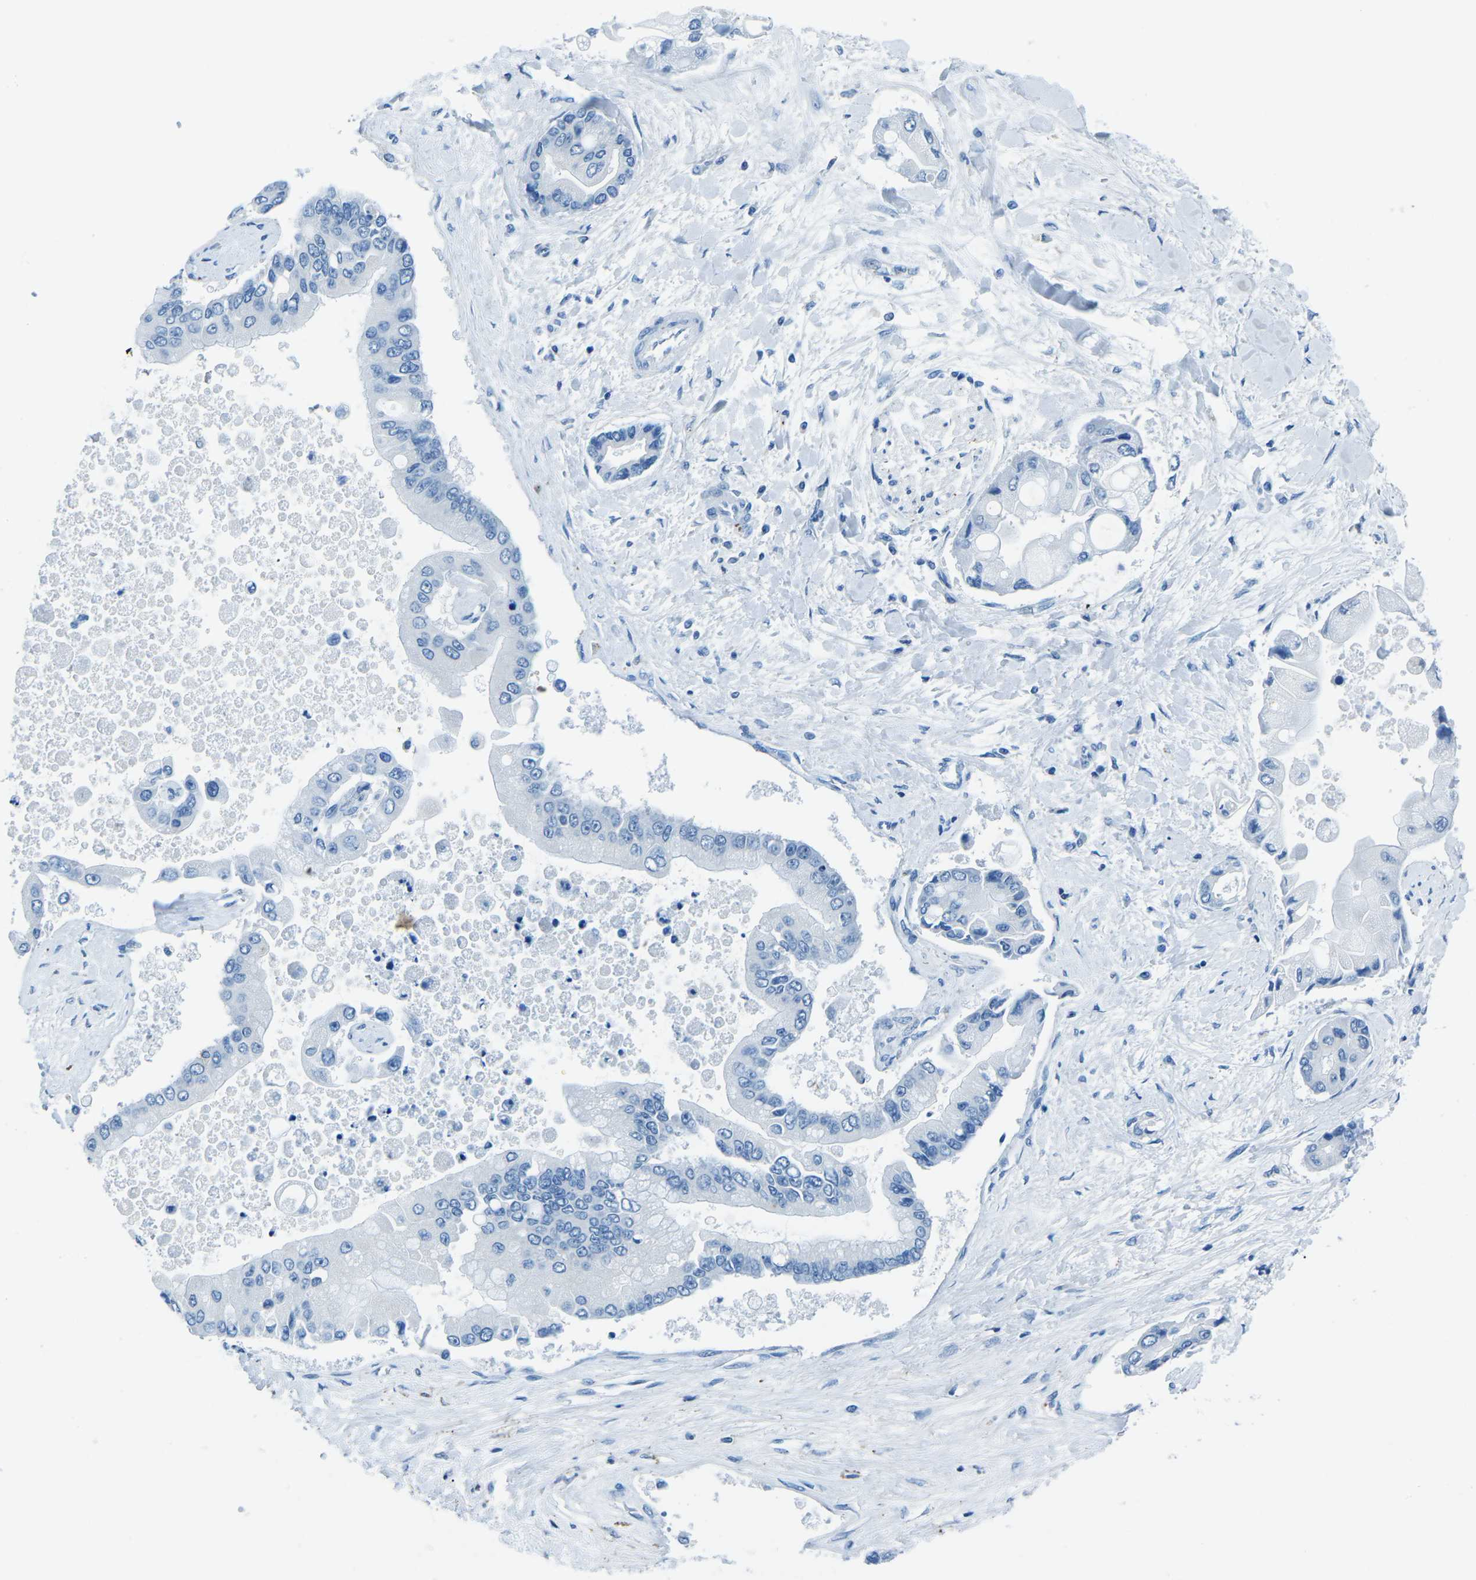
{"staining": {"intensity": "negative", "quantity": "none", "location": "none"}, "tissue": "liver cancer", "cell_type": "Tumor cells", "image_type": "cancer", "snomed": [{"axis": "morphology", "description": "Cholangiocarcinoma"}, {"axis": "topography", "description": "Liver"}], "caption": "Photomicrograph shows no protein staining in tumor cells of cholangiocarcinoma (liver) tissue.", "gene": "MYH8", "patient": {"sex": "male", "age": 50}}